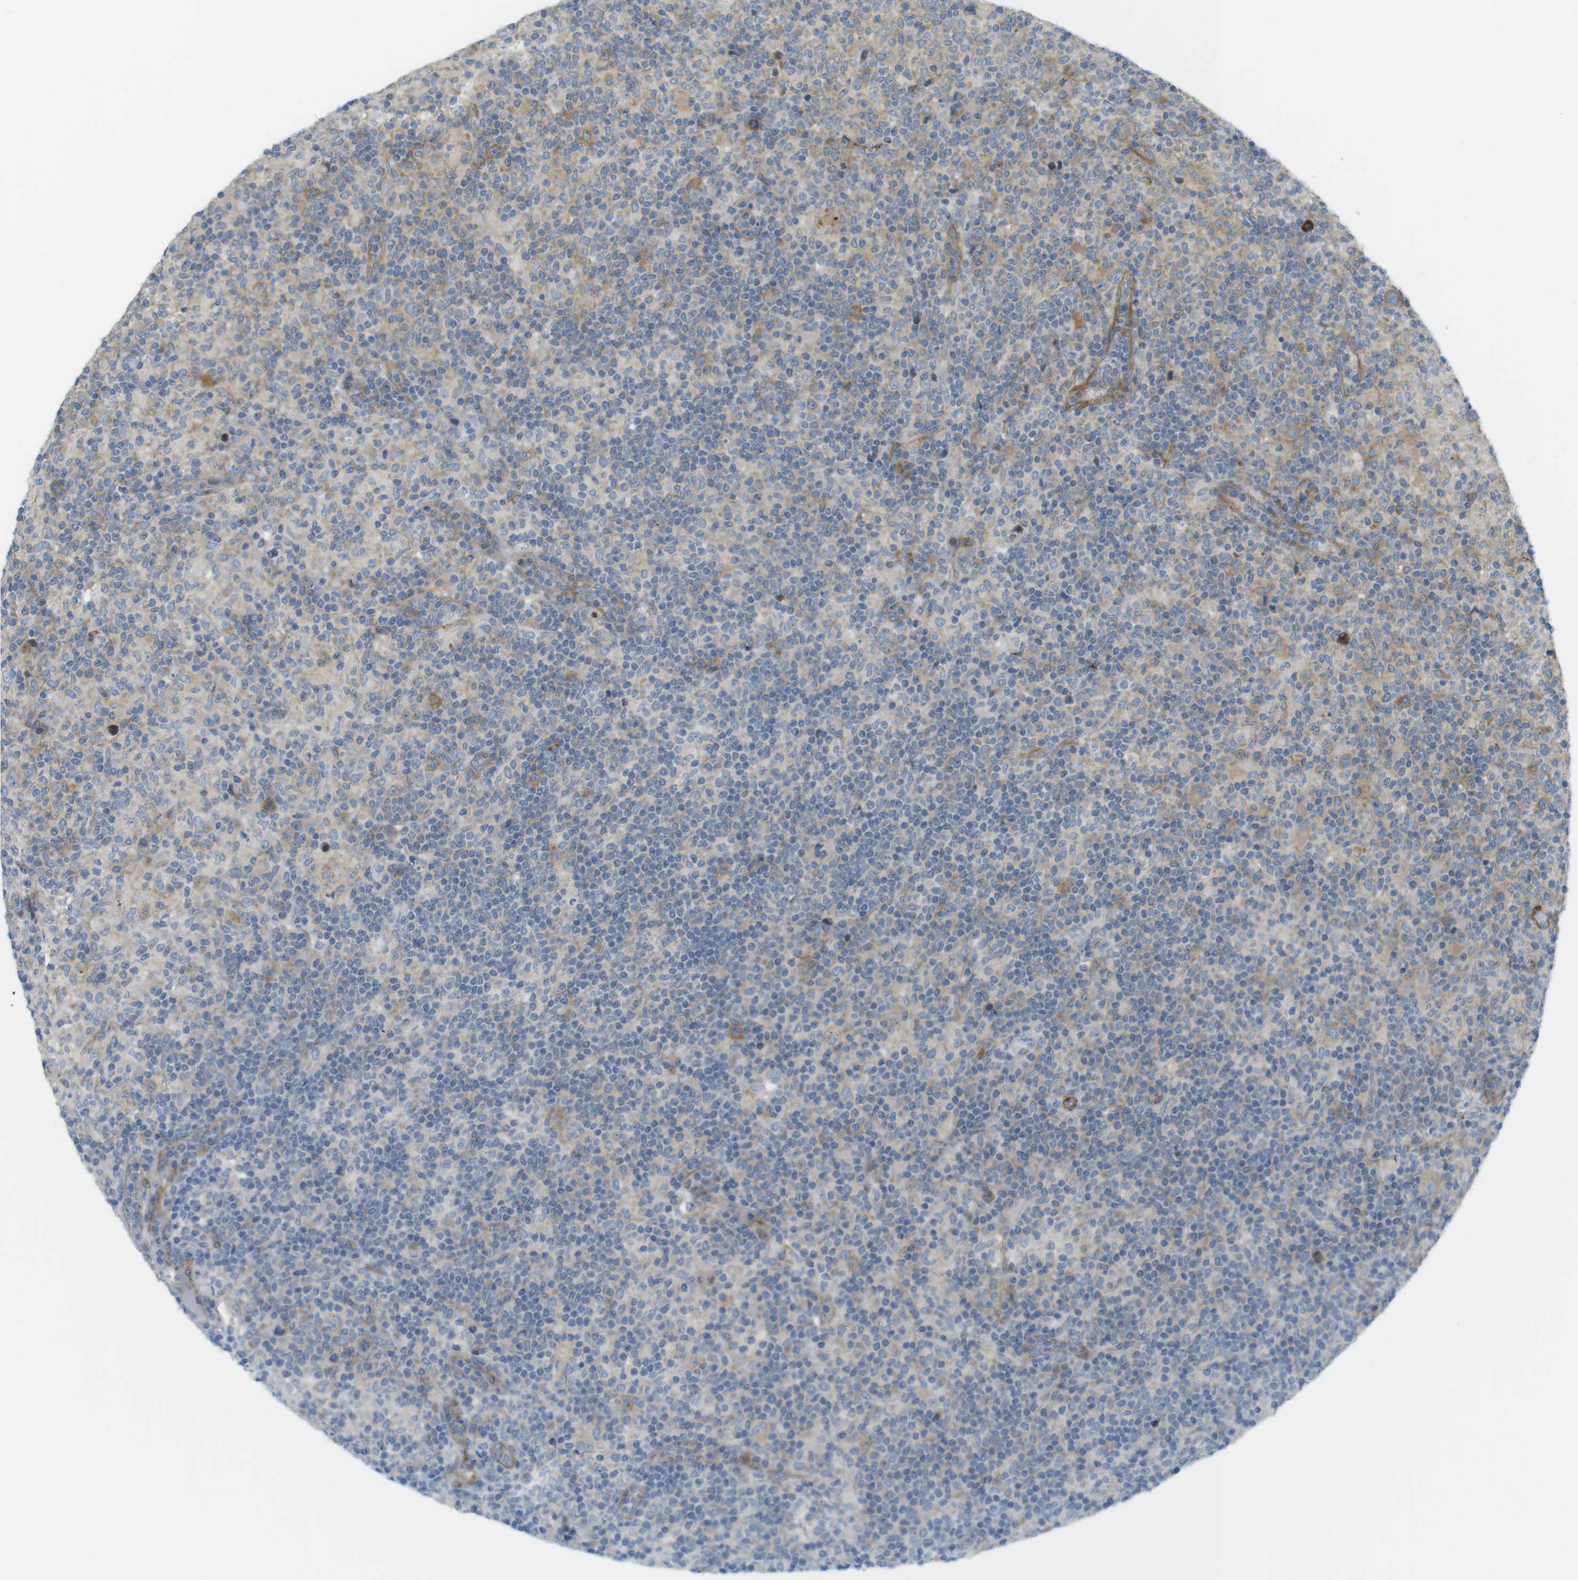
{"staining": {"intensity": "moderate", "quantity": ">75%", "location": "cytoplasmic/membranous"}, "tissue": "lymphoma", "cell_type": "Tumor cells", "image_type": "cancer", "snomed": [{"axis": "morphology", "description": "Hodgkin's disease, NOS"}, {"axis": "topography", "description": "Lymph node"}], "caption": "This is a micrograph of immunohistochemistry staining of Hodgkin's disease, which shows moderate staining in the cytoplasmic/membranous of tumor cells.", "gene": "GJC3", "patient": {"sex": "male", "age": 70}}